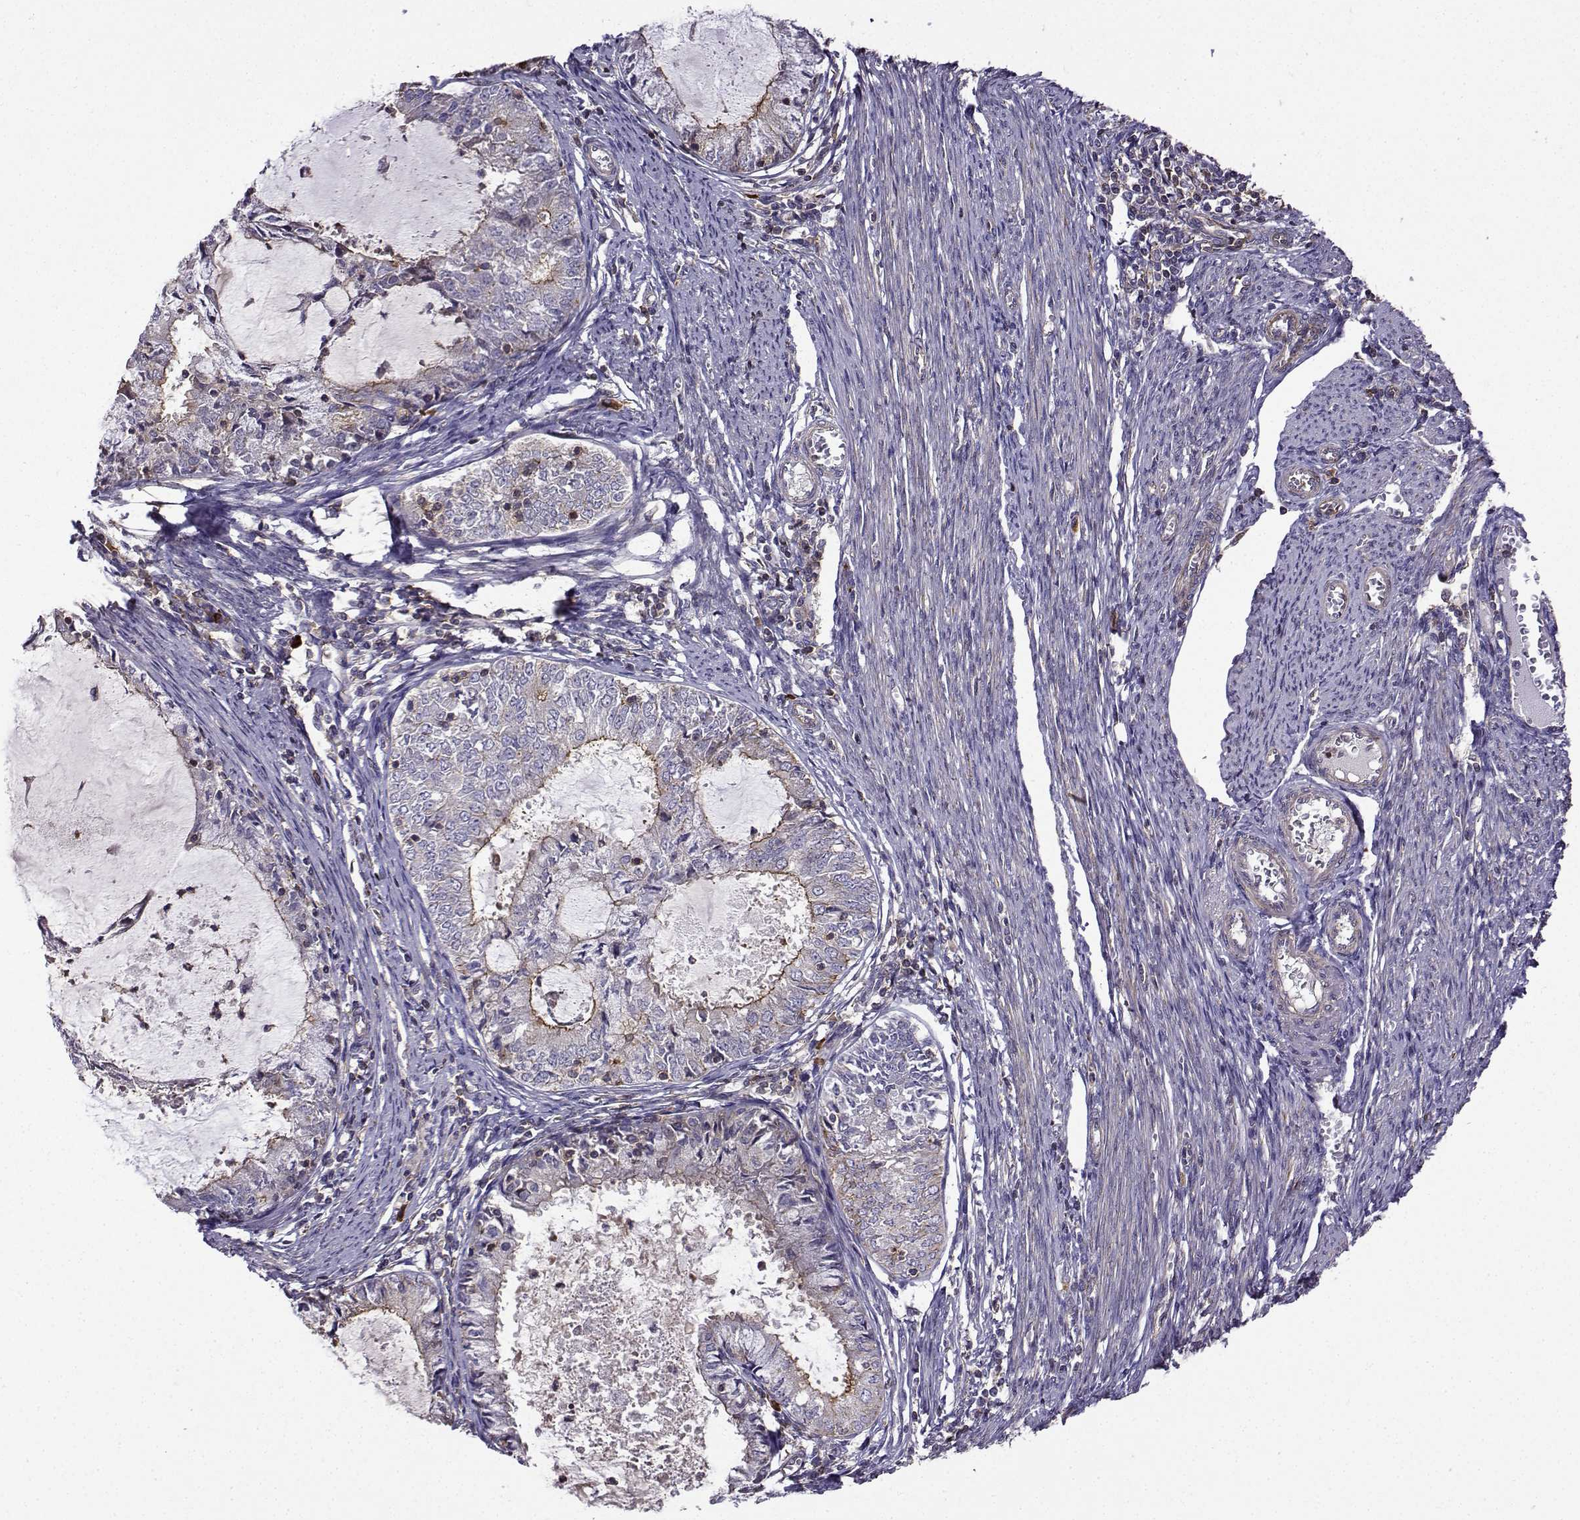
{"staining": {"intensity": "strong", "quantity": "<25%", "location": "cytoplasmic/membranous"}, "tissue": "endometrial cancer", "cell_type": "Tumor cells", "image_type": "cancer", "snomed": [{"axis": "morphology", "description": "Adenocarcinoma, NOS"}, {"axis": "topography", "description": "Endometrium"}], "caption": "Protein expression analysis of human endometrial cancer reveals strong cytoplasmic/membranous positivity in about <25% of tumor cells.", "gene": "ITGB8", "patient": {"sex": "female", "age": 57}}